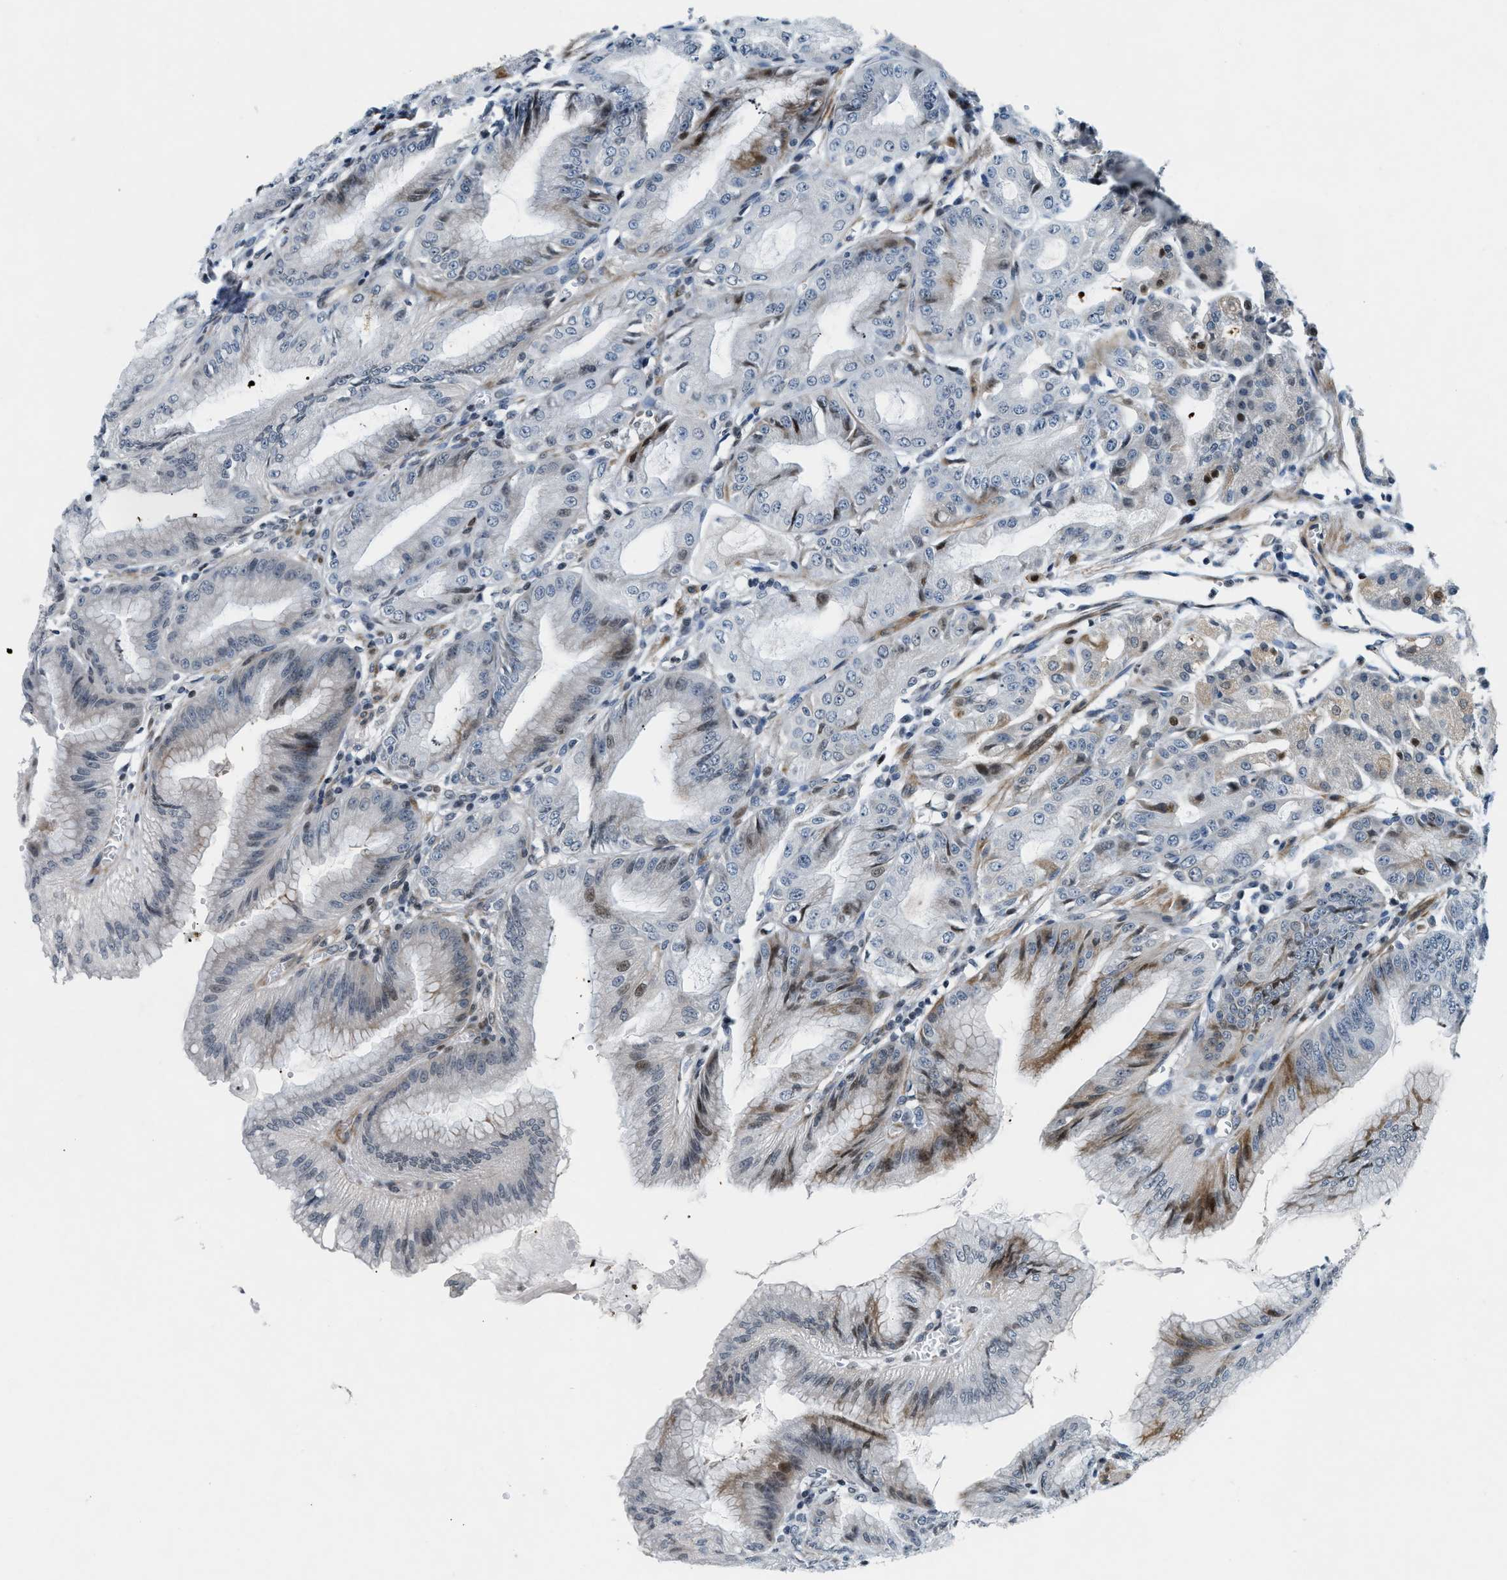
{"staining": {"intensity": "moderate", "quantity": "<25%", "location": "cytoplasmic/membranous,nuclear"}, "tissue": "stomach", "cell_type": "Glandular cells", "image_type": "normal", "snomed": [{"axis": "morphology", "description": "Normal tissue, NOS"}, {"axis": "topography", "description": "Stomach, lower"}], "caption": "Brown immunohistochemical staining in normal human stomach shows moderate cytoplasmic/membranous,nuclear expression in about <25% of glandular cells. (Stains: DAB in brown, nuclei in blue, Microscopy: brightfield microscopy at high magnification).", "gene": "UVRAG", "patient": {"sex": "male", "age": 71}}